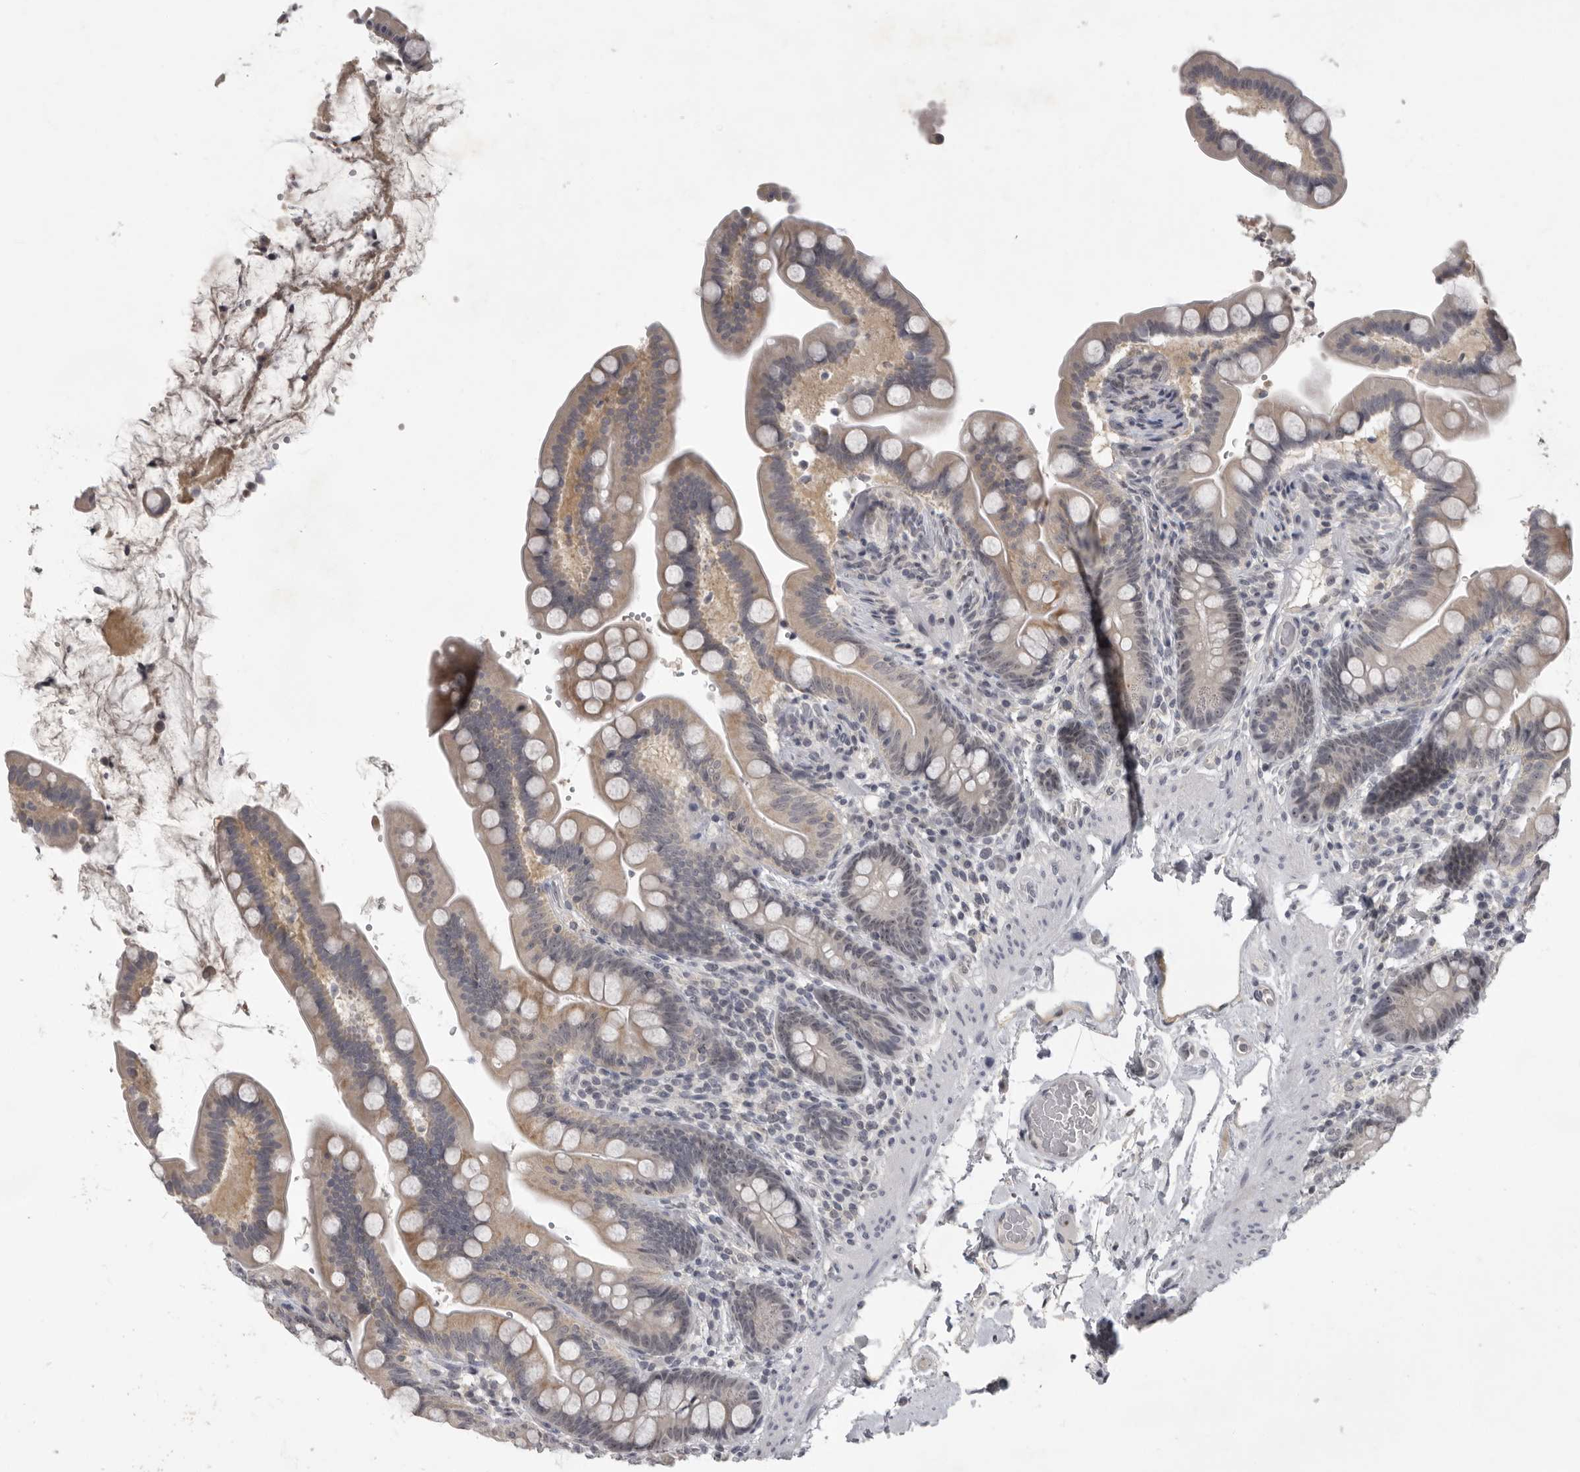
{"staining": {"intensity": "weak", "quantity": "25%-75%", "location": "cytoplasmic/membranous"}, "tissue": "colon", "cell_type": "Endothelial cells", "image_type": "normal", "snomed": [{"axis": "morphology", "description": "Normal tissue, NOS"}, {"axis": "topography", "description": "Smooth muscle"}, {"axis": "topography", "description": "Colon"}], "caption": "About 25%-75% of endothelial cells in normal colon demonstrate weak cytoplasmic/membranous protein staining as visualized by brown immunohistochemical staining.", "gene": "MRTO4", "patient": {"sex": "male", "age": 73}}